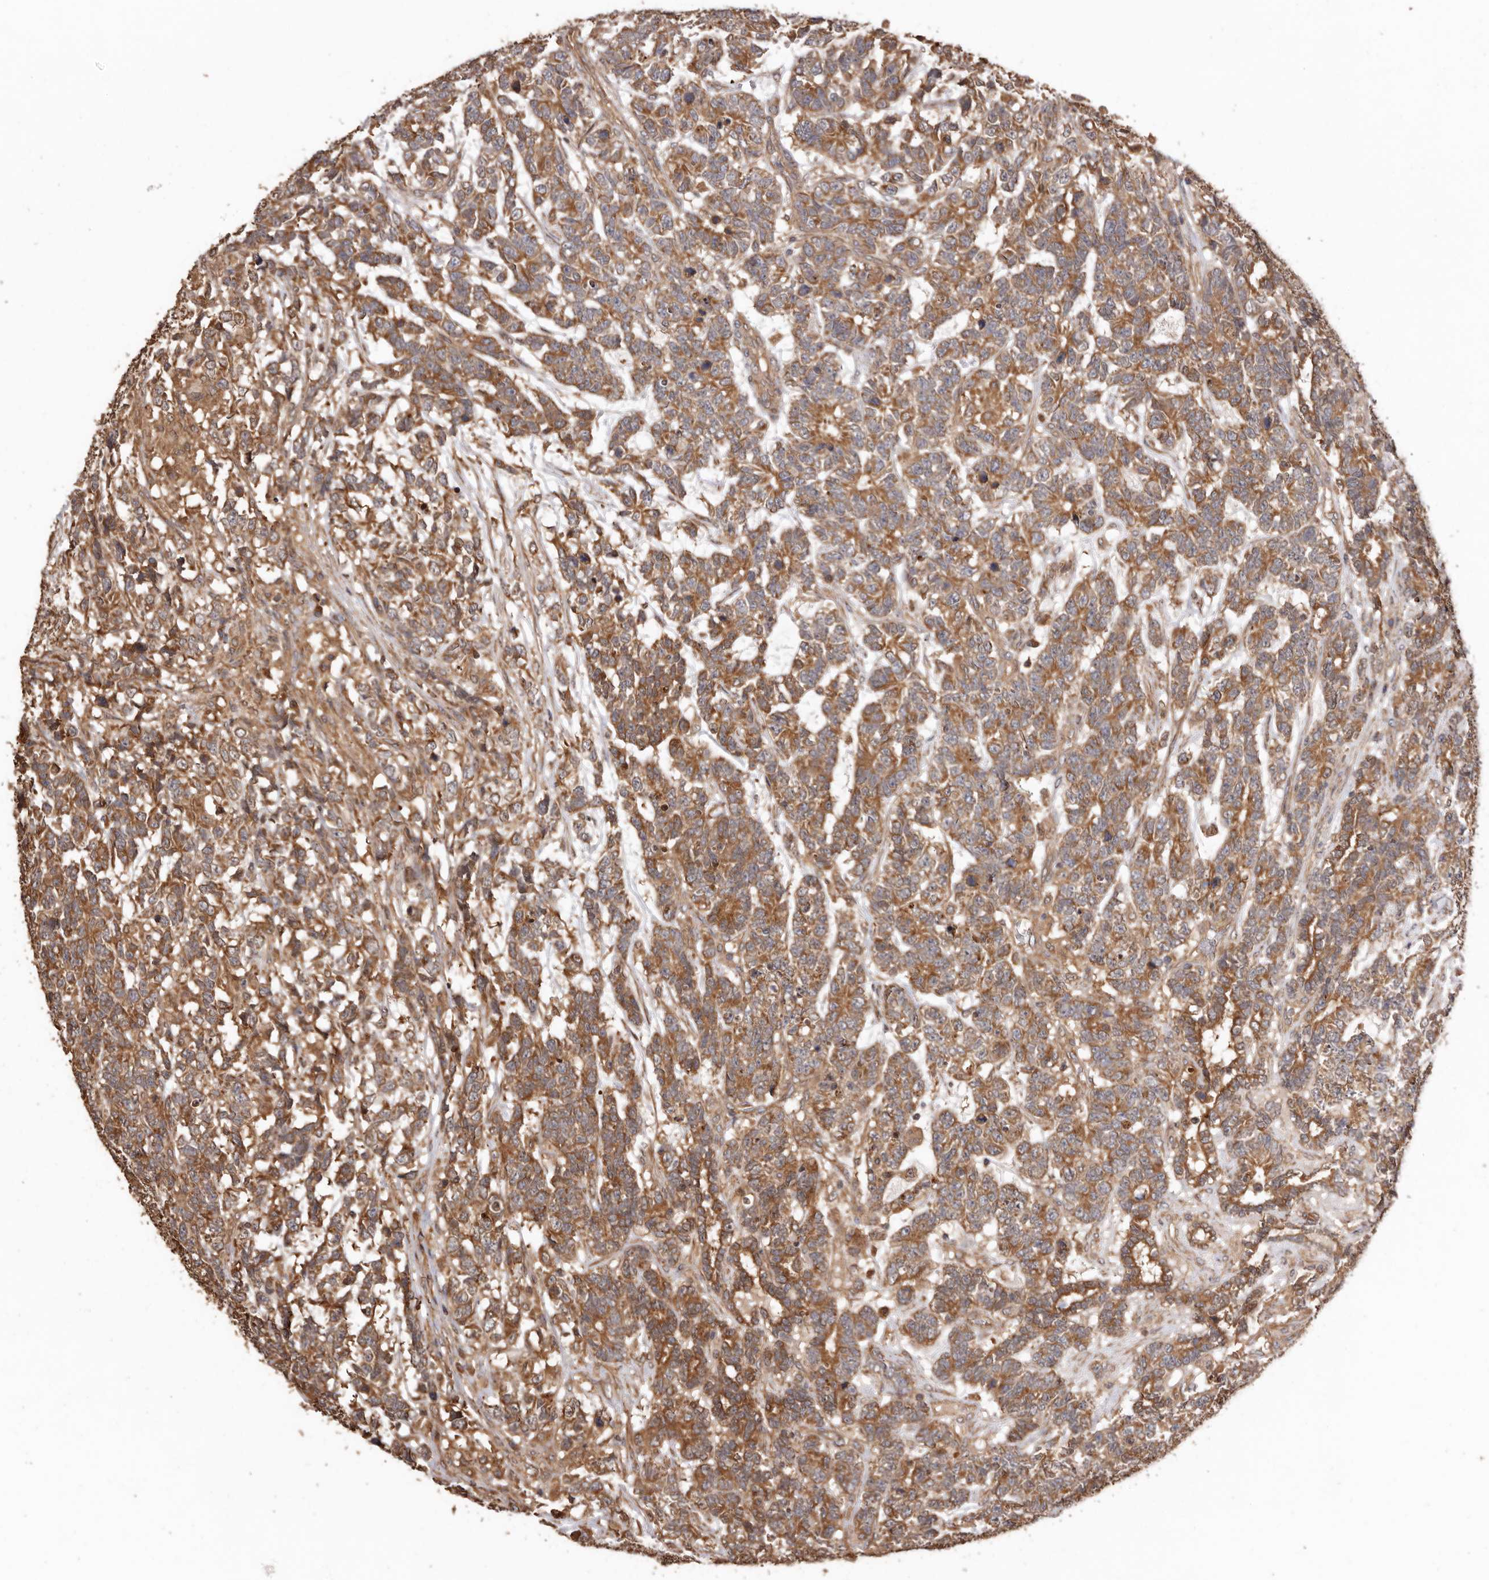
{"staining": {"intensity": "moderate", "quantity": ">75%", "location": "cytoplasmic/membranous"}, "tissue": "testis cancer", "cell_type": "Tumor cells", "image_type": "cancer", "snomed": [{"axis": "morphology", "description": "Carcinoma, Embryonal, NOS"}, {"axis": "topography", "description": "Testis"}], "caption": "Testis cancer stained with a brown dye demonstrates moderate cytoplasmic/membranous positive staining in approximately >75% of tumor cells.", "gene": "COQ8B", "patient": {"sex": "male", "age": 26}}